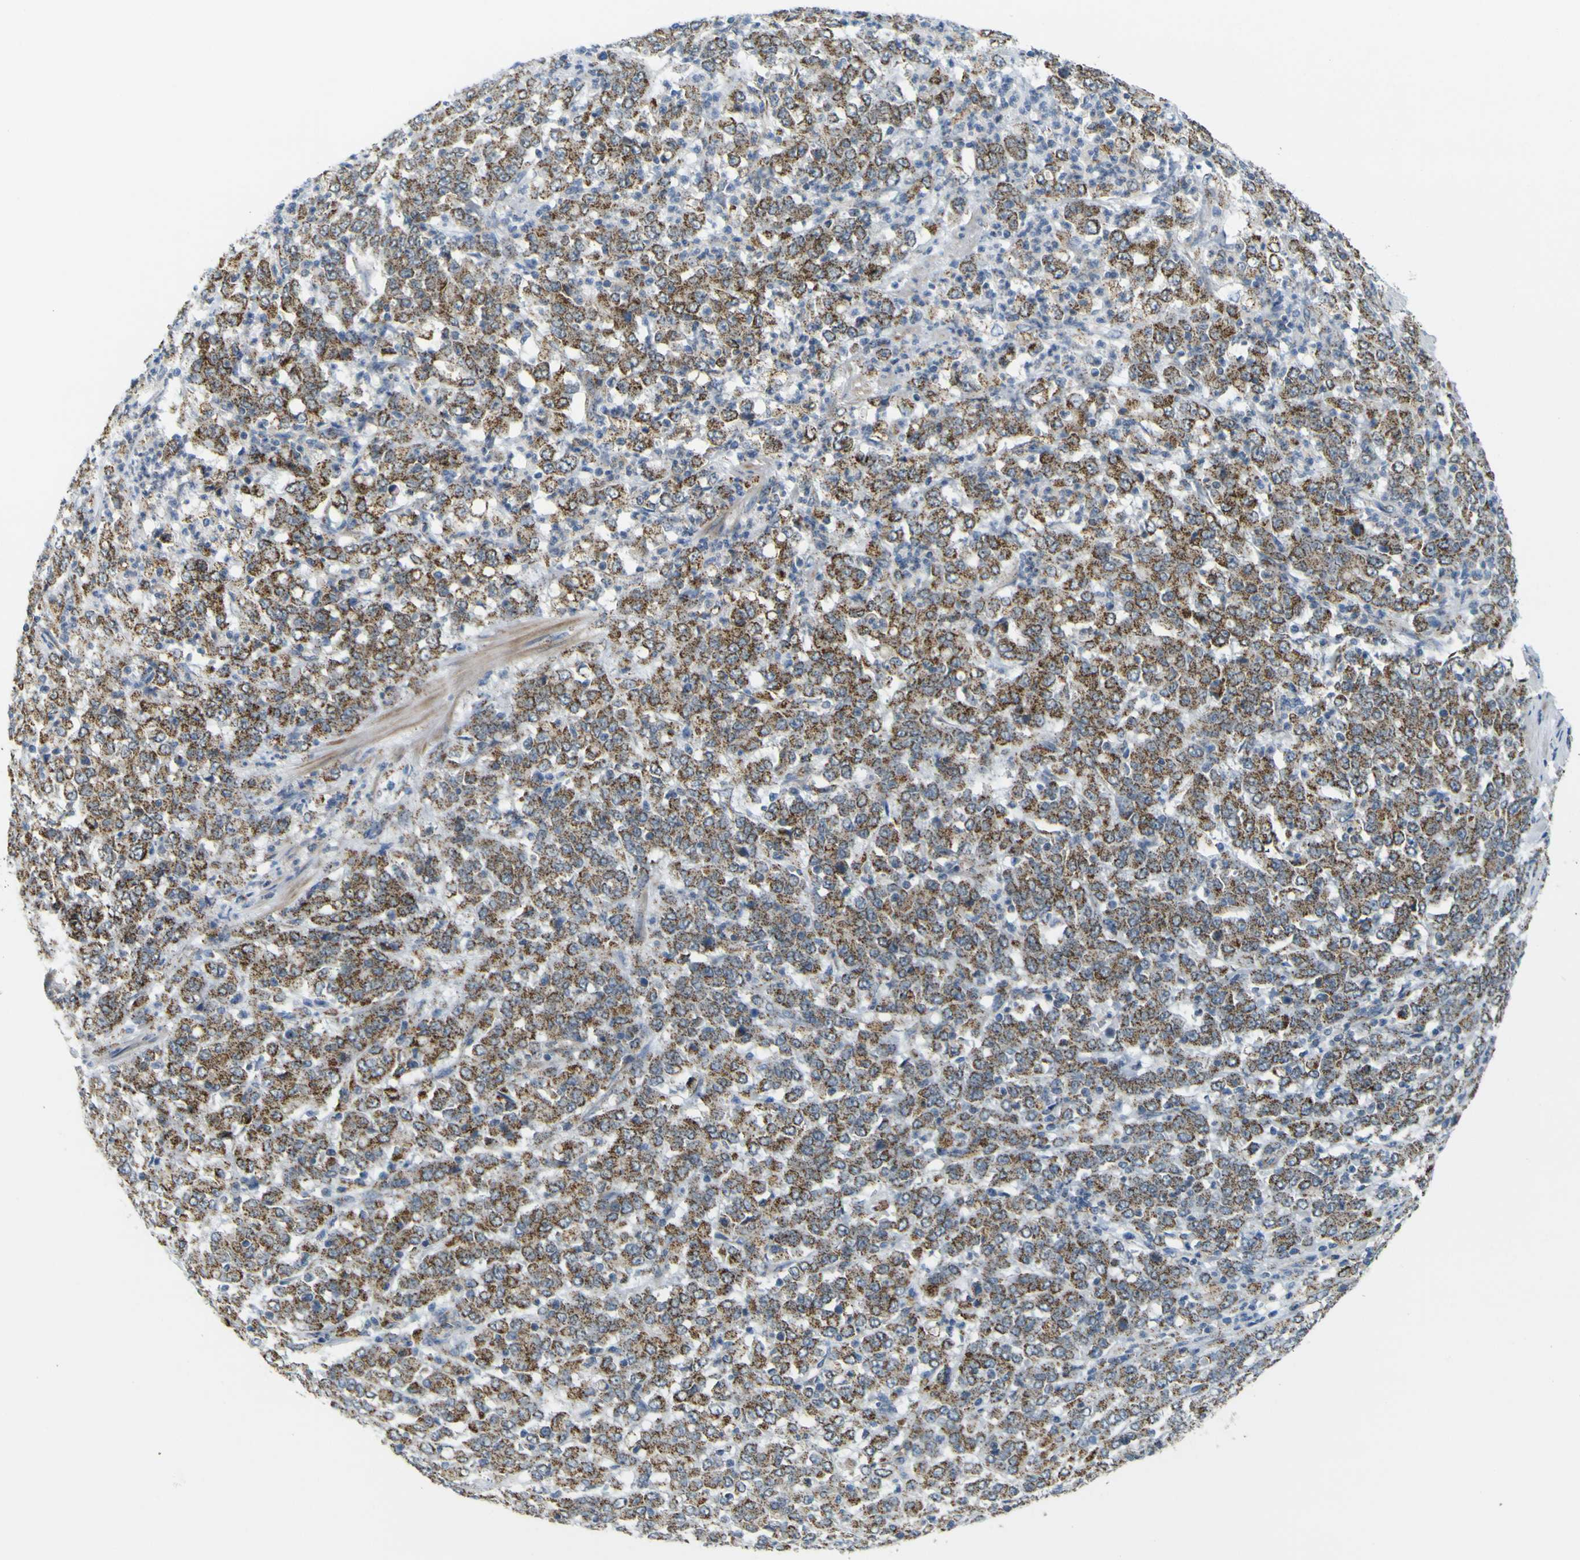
{"staining": {"intensity": "moderate", "quantity": ">75%", "location": "cytoplasmic/membranous"}, "tissue": "stomach cancer", "cell_type": "Tumor cells", "image_type": "cancer", "snomed": [{"axis": "morphology", "description": "Adenocarcinoma, NOS"}, {"axis": "topography", "description": "Stomach, lower"}], "caption": "Stomach cancer (adenocarcinoma) stained with DAB (3,3'-diaminobenzidine) immunohistochemistry (IHC) shows medium levels of moderate cytoplasmic/membranous expression in approximately >75% of tumor cells. The staining is performed using DAB brown chromogen to label protein expression. The nuclei are counter-stained blue using hematoxylin.", "gene": "ACBD5", "patient": {"sex": "female", "age": 71}}